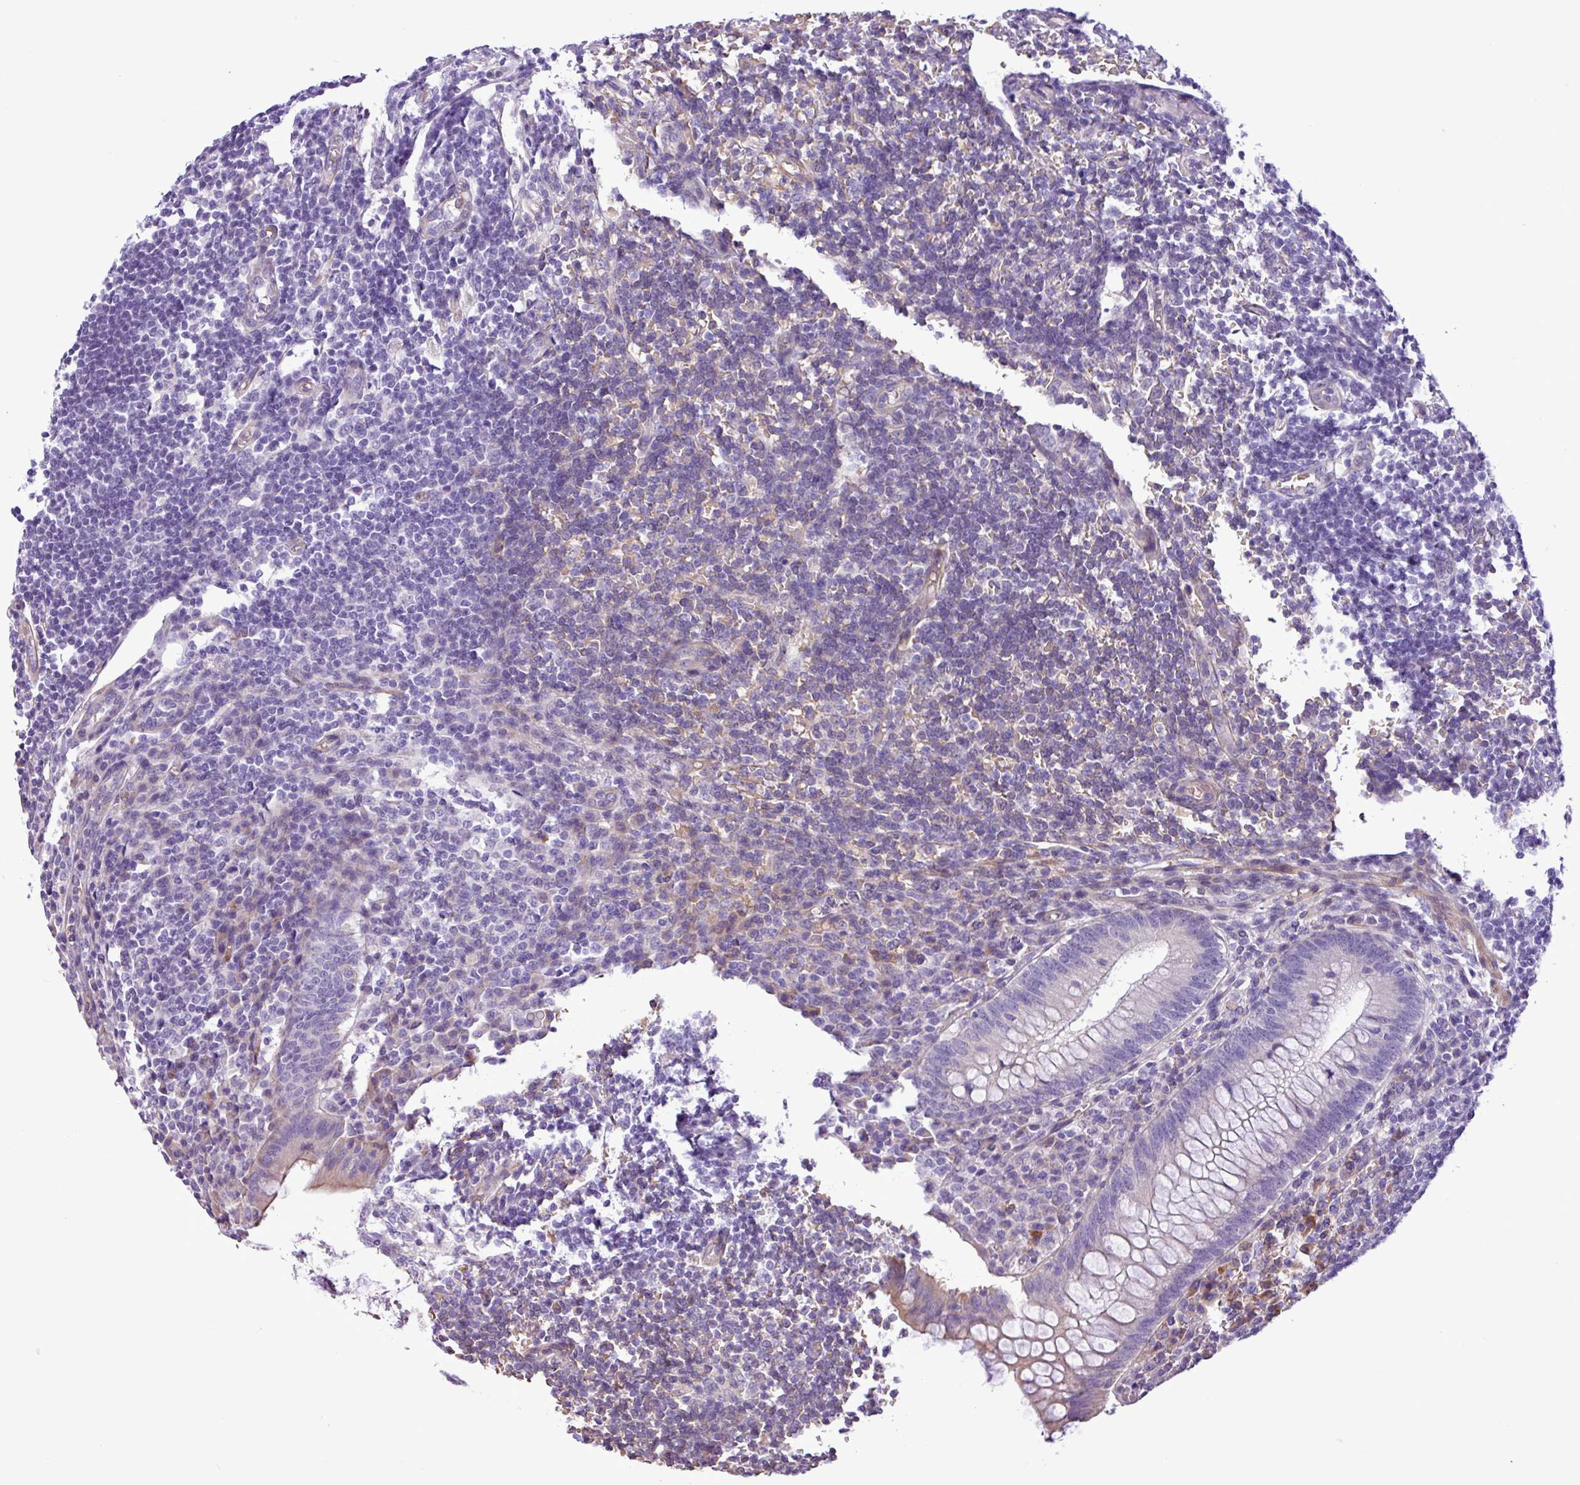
{"staining": {"intensity": "weak", "quantity": "<25%", "location": "cytoplasmic/membranous"}, "tissue": "appendix", "cell_type": "Glandular cells", "image_type": "normal", "snomed": [{"axis": "morphology", "description": "Normal tissue, NOS"}, {"axis": "topography", "description": "Appendix"}], "caption": "An immunohistochemistry (IHC) image of normal appendix is shown. There is no staining in glandular cells of appendix. Brightfield microscopy of IHC stained with DAB (3,3'-diaminobenzidine) (brown) and hematoxylin (blue), captured at high magnification.", "gene": "C11orf91", "patient": {"sex": "female", "age": 33}}